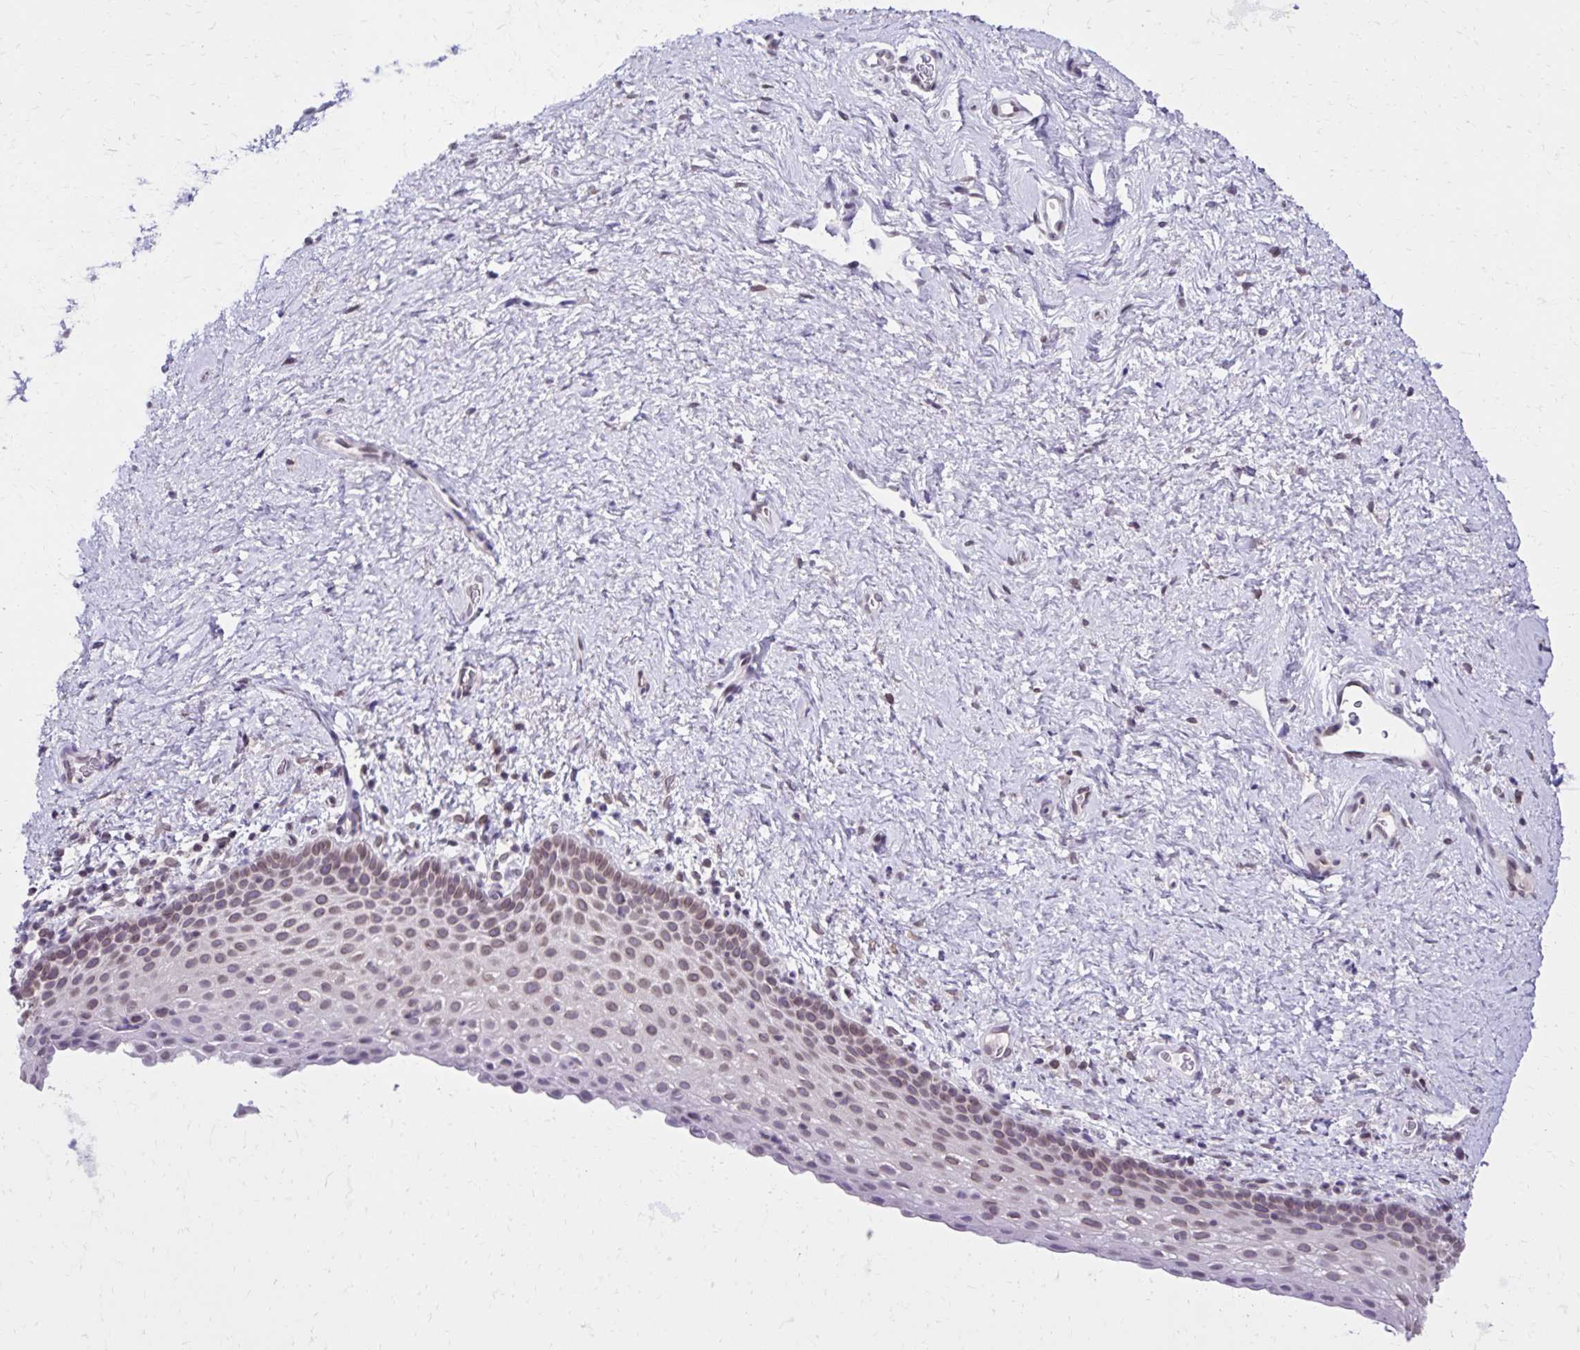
{"staining": {"intensity": "weak", "quantity": "25%-75%", "location": "cytoplasmic/membranous"}, "tissue": "vagina", "cell_type": "Squamous epithelial cells", "image_type": "normal", "snomed": [{"axis": "morphology", "description": "Normal tissue, NOS"}, {"axis": "topography", "description": "Vagina"}], "caption": "Protein staining of normal vagina demonstrates weak cytoplasmic/membranous staining in approximately 25%-75% of squamous epithelial cells.", "gene": "FAM166C", "patient": {"sex": "female", "age": 61}}